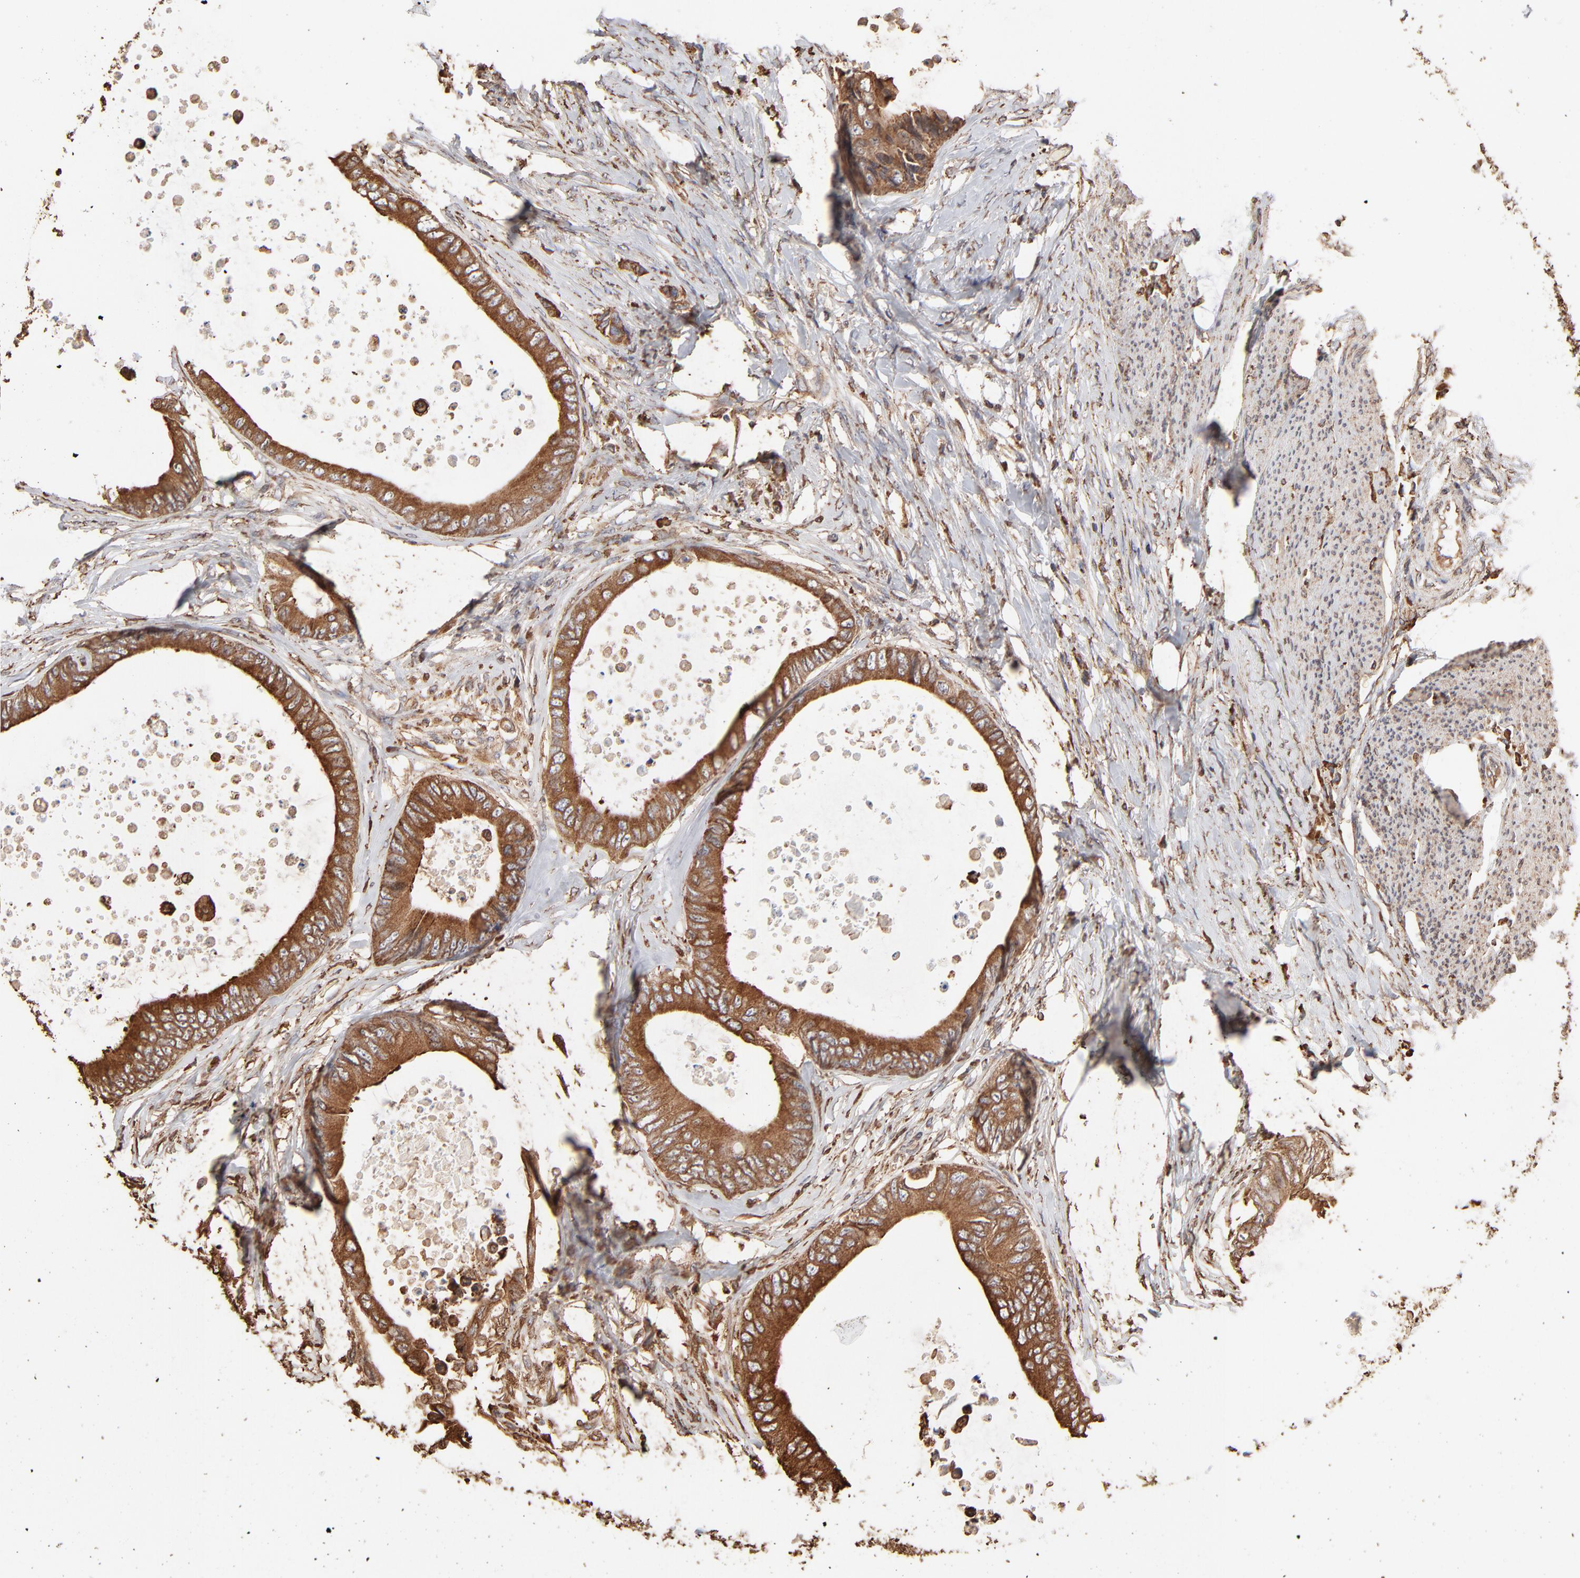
{"staining": {"intensity": "moderate", "quantity": ">75%", "location": "cytoplasmic/membranous"}, "tissue": "colorectal cancer", "cell_type": "Tumor cells", "image_type": "cancer", "snomed": [{"axis": "morphology", "description": "Normal tissue, NOS"}, {"axis": "morphology", "description": "Adenocarcinoma, NOS"}, {"axis": "topography", "description": "Rectum"}, {"axis": "topography", "description": "Peripheral nerve tissue"}], "caption": "IHC photomicrograph of neoplastic tissue: human colorectal adenocarcinoma stained using immunohistochemistry (IHC) exhibits medium levels of moderate protein expression localized specifically in the cytoplasmic/membranous of tumor cells, appearing as a cytoplasmic/membranous brown color.", "gene": "PDIA3", "patient": {"sex": "female", "age": 77}}